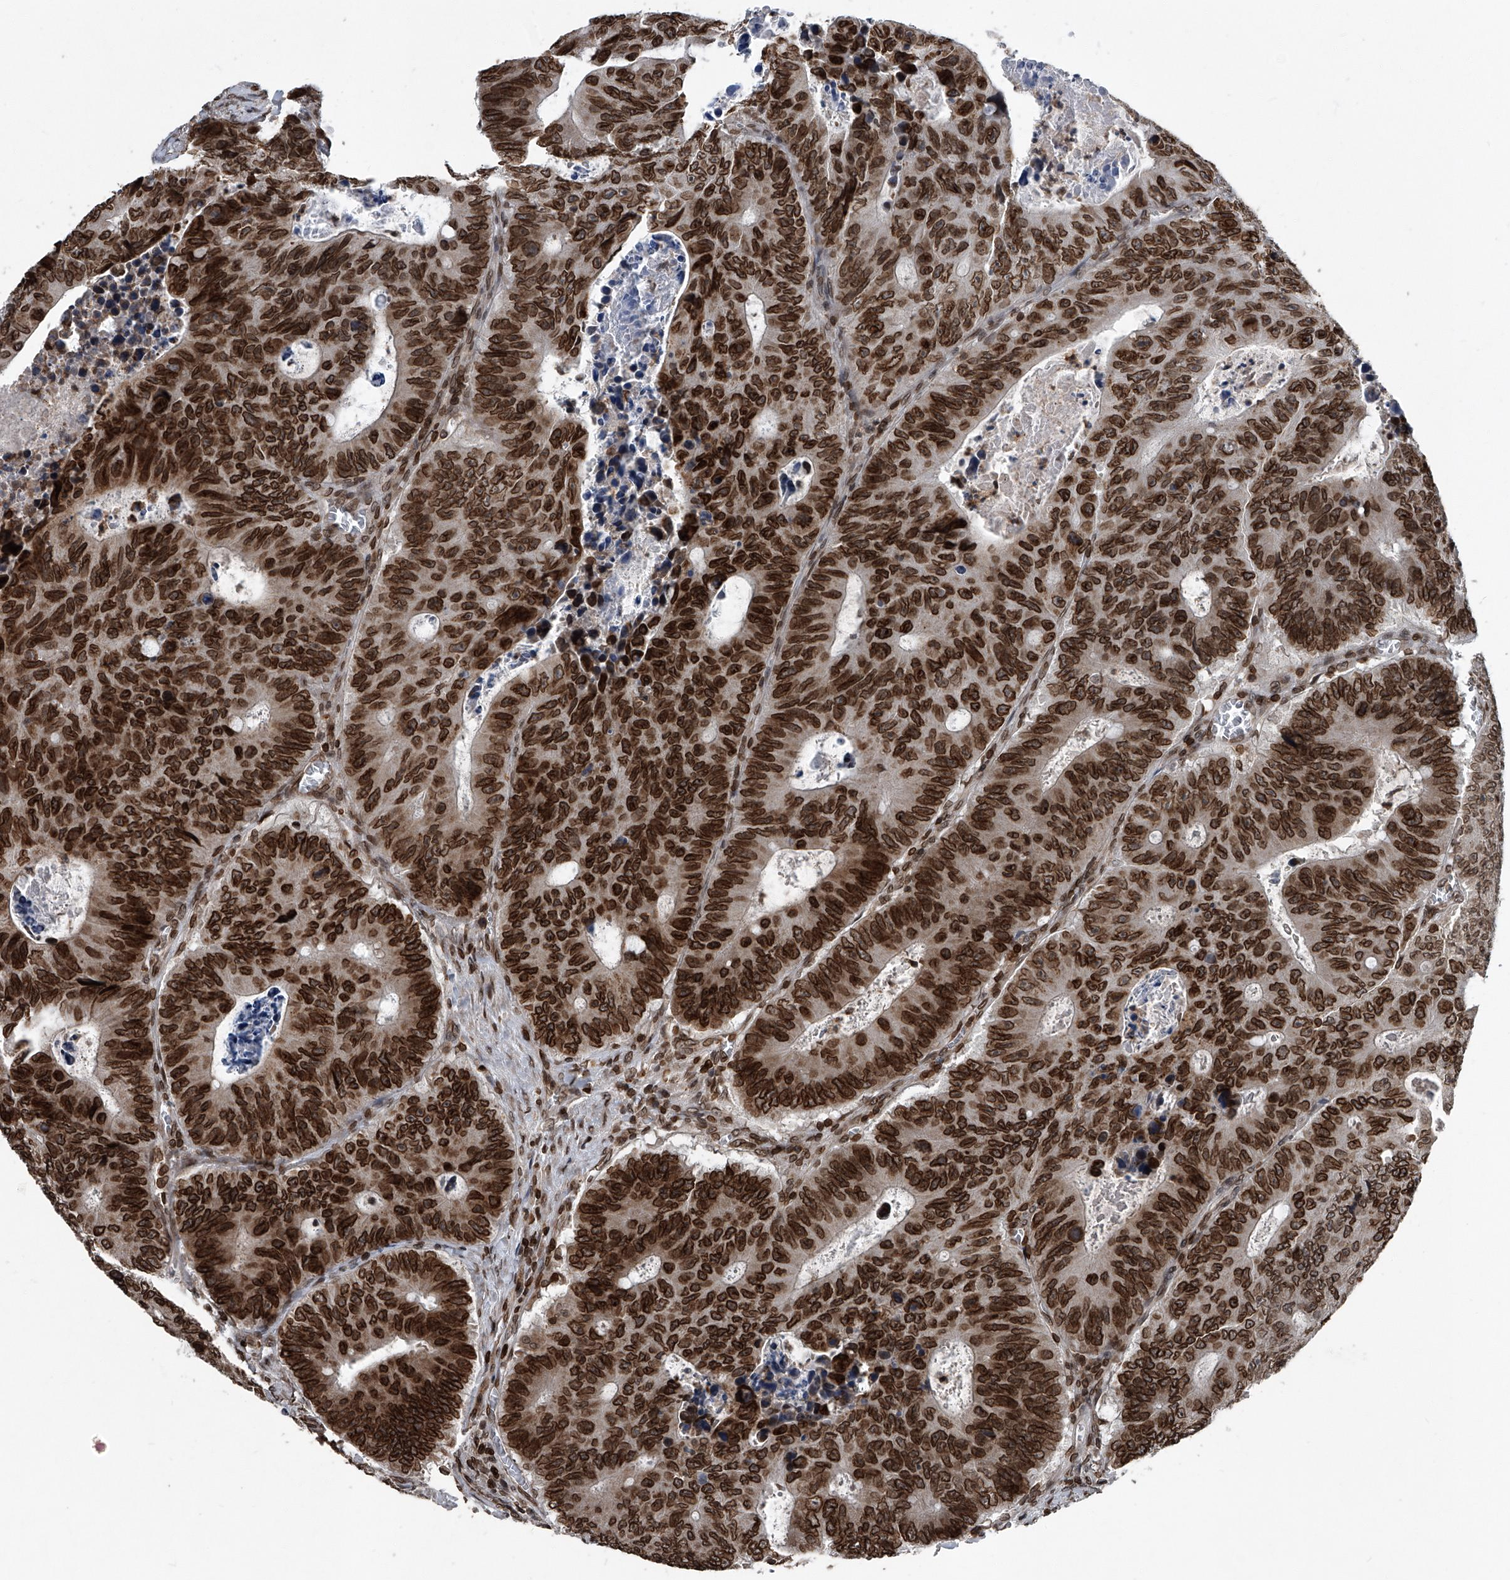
{"staining": {"intensity": "strong", "quantity": ">75%", "location": "nuclear"}, "tissue": "colorectal cancer", "cell_type": "Tumor cells", "image_type": "cancer", "snomed": [{"axis": "morphology", "description": "Adenocarcinoma, NOS"}, {"axis": "topography", "description": "Colon"}], "caption": "The photomicrograph reveals immunohistochemical staining of colorectal cancer (adenocarcinoma). There is strong nuclear staining is seen in approximately >75% of tumor cells. (brown staining indicates protein expression, while blue staining denotes nuclei).", "gene": "PHF20", "patient": {"sex": "male", "age": 87}}